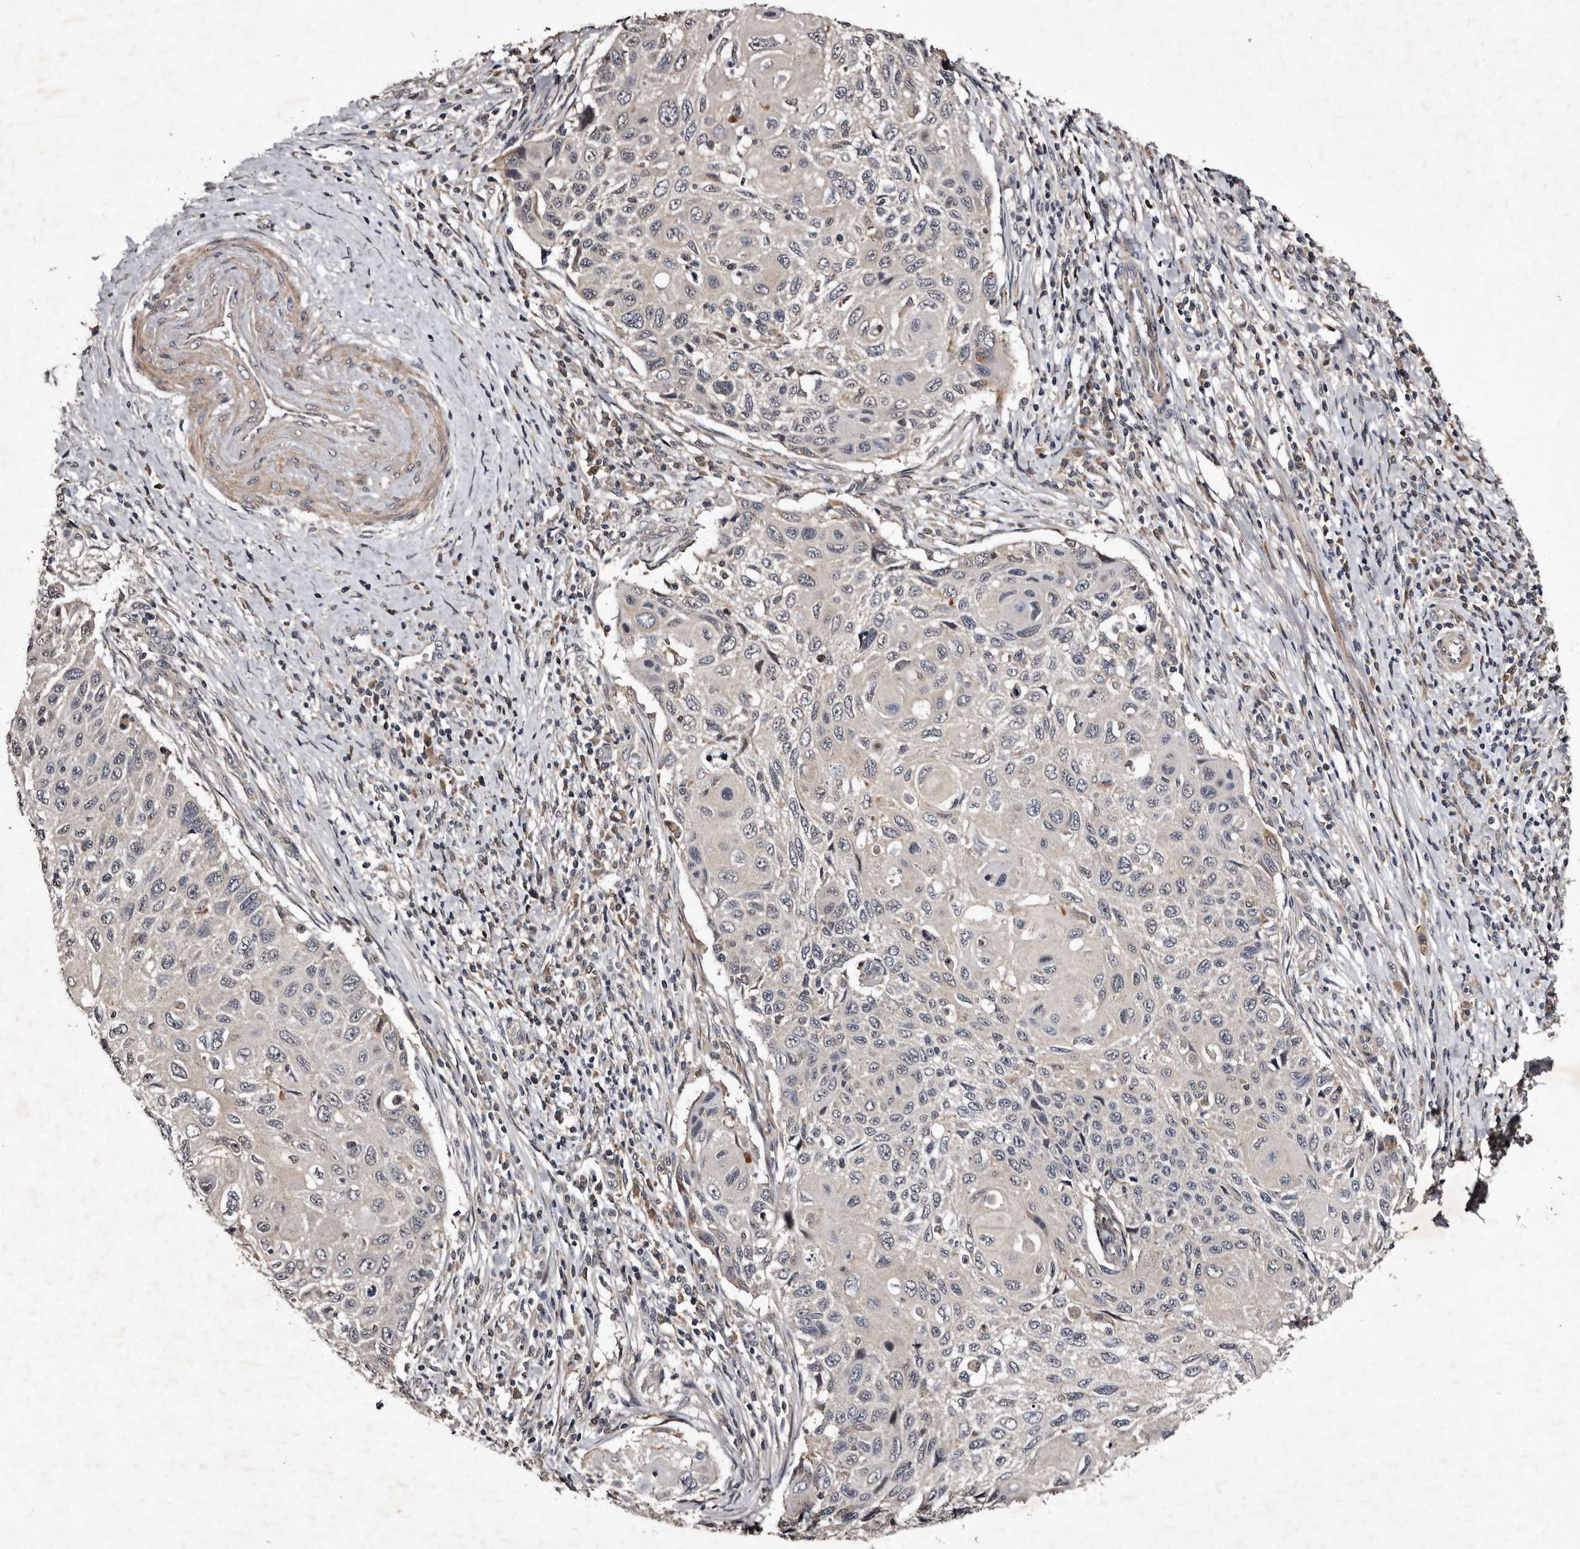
{"staining": {"intensity": "negative", "quantity": "none", "location": "none"}, "tissue": "cervical cancer", "cell_type": "Tumor cells", "image_type": "cancer", "snomed": [{"axis": "morphology", "description": "Squamous cell carcinoma, NOS"}, {"axis": "topography", "description": "Cervix"}], "caption": "The image displays no staining of tumor cells in squamous cell carcinoma (cervical). (Brightfield microscopy of DAB (3,3'-diaminobenzidine) immunohistochemistry at high magnification).", "gene": "MKRN3", "patient": {"sex": "female", "age": 70}}